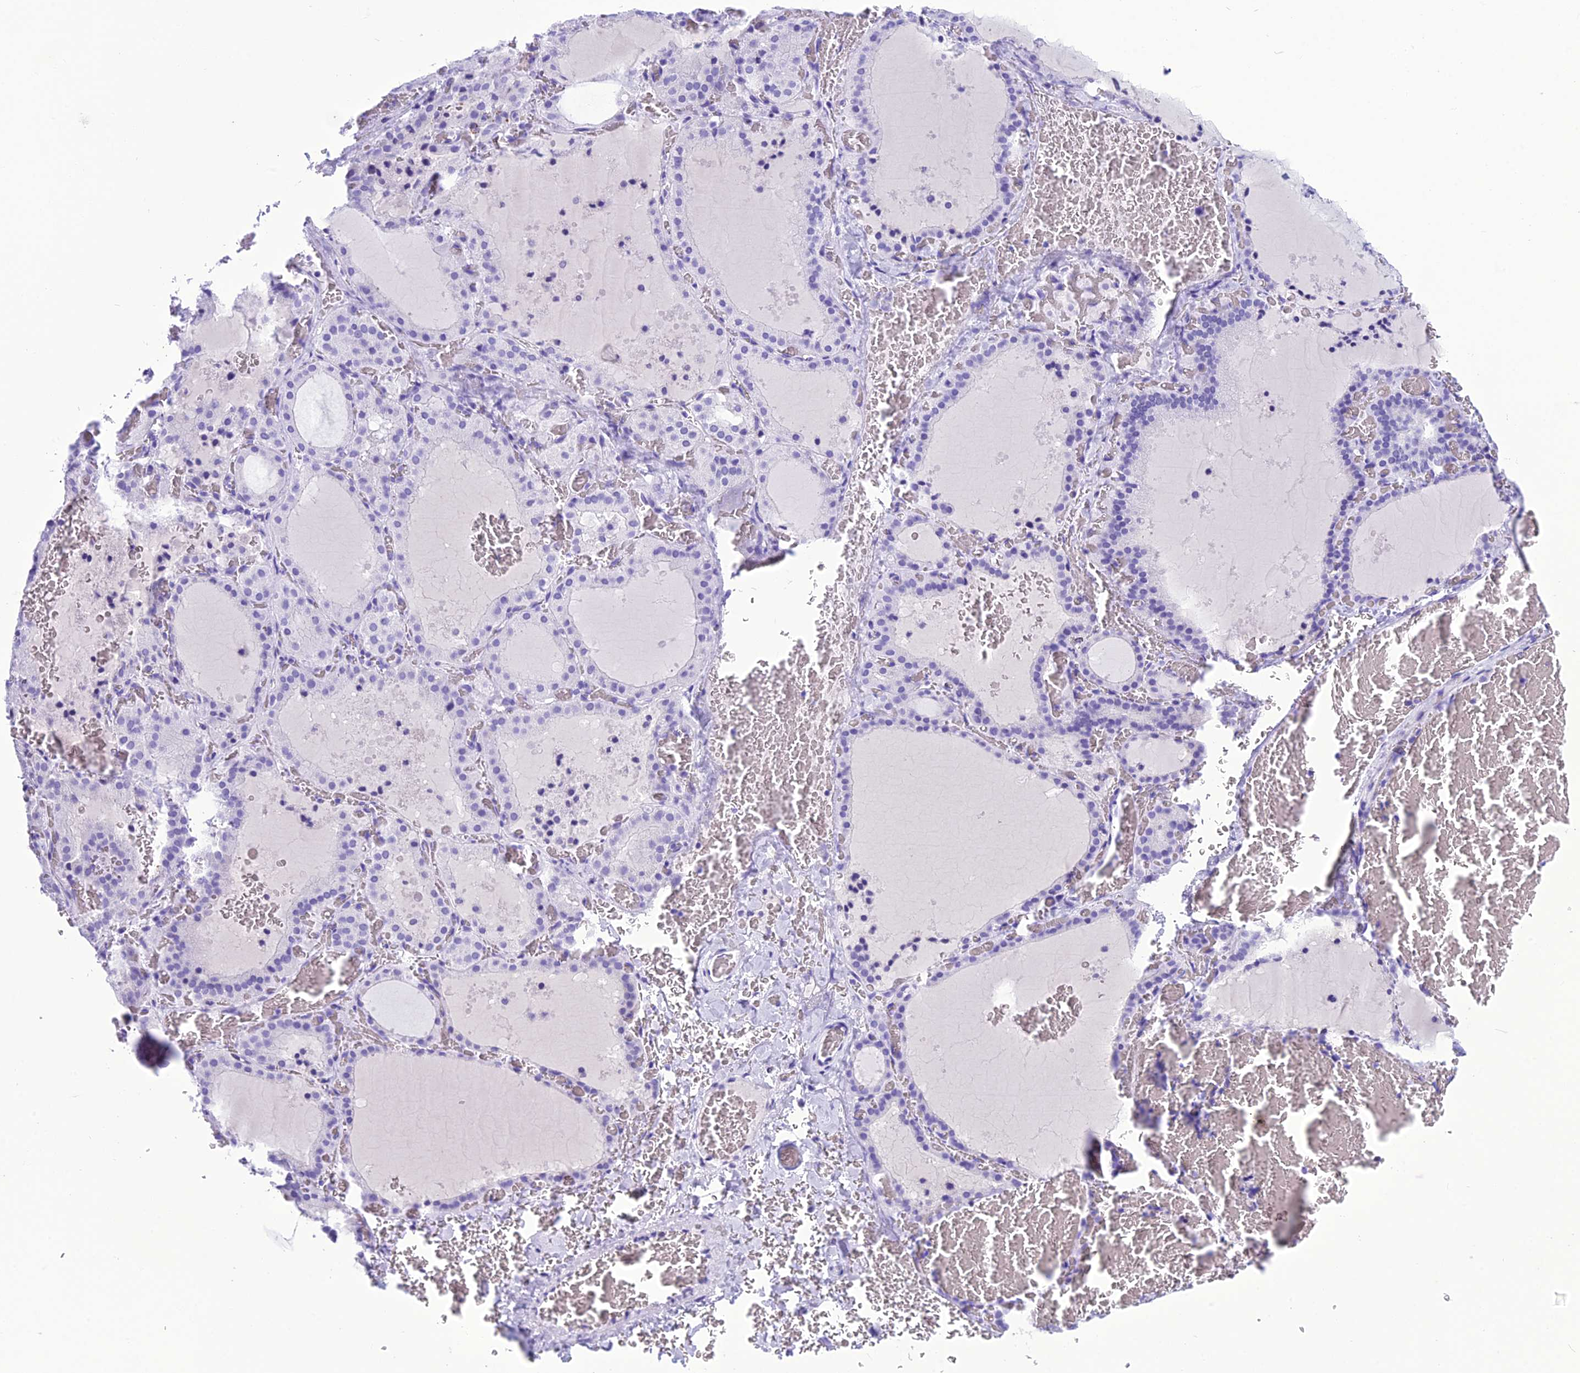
{"staining": {"intensity": "negative", "quantity": "none", "location": "none"}, "tissue": "thyroid gland", "cell_type": "Glandular cells", "image_type": "normal", "snomed": [{"axis": "morphology", "description": "Normal tissue, NOS"}, {"axis": "topography", "description": "Thyroid gland"}], "caption": "Image shows no protein expression in glandular cells of benign thyroid gland. Nuclei are stained in blue.", "gene": "TRAM1L1", "patient": {"sex": "female", "age": 39}}